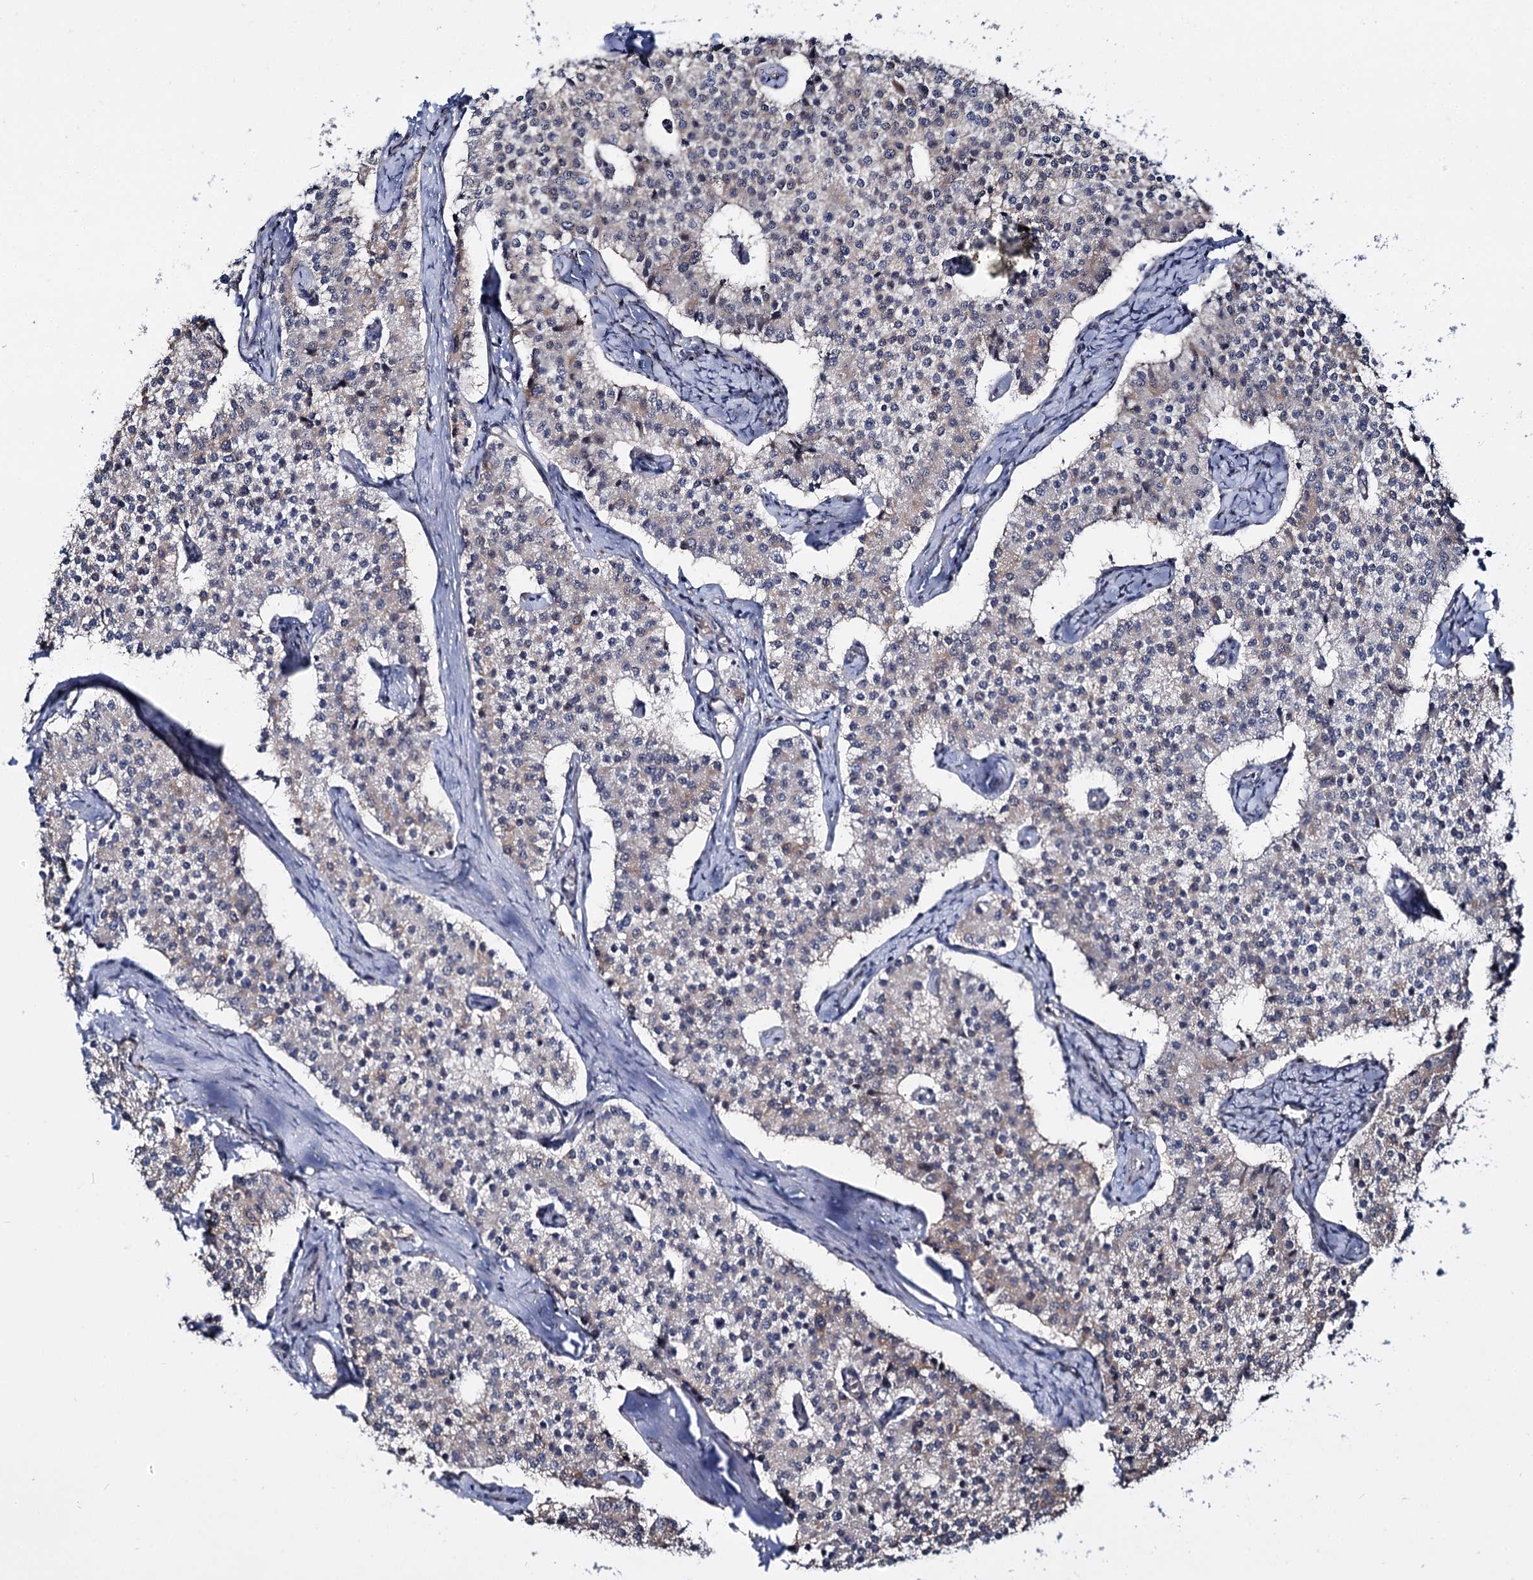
{"staining": {"intensity": "weak", "quantity": "<25%", "location": "cytoplasmic/membranous"}, "tissue": "carcinoid", "cell_type": "Tumor cells", "image_type": "cancer", "snomed": [{"axis": "morphology", "description": "Carcinoid, malignant, NOS"}, {"axis": "topography", "description": "Colon"}], "caption": "Immunohistochemistry image of human carcinoid stained for a protein (brown), which demonstrates no staining in tumor cells.", "gene": "SUPT20H", "patient": {"sex": "female", "age": 52}}